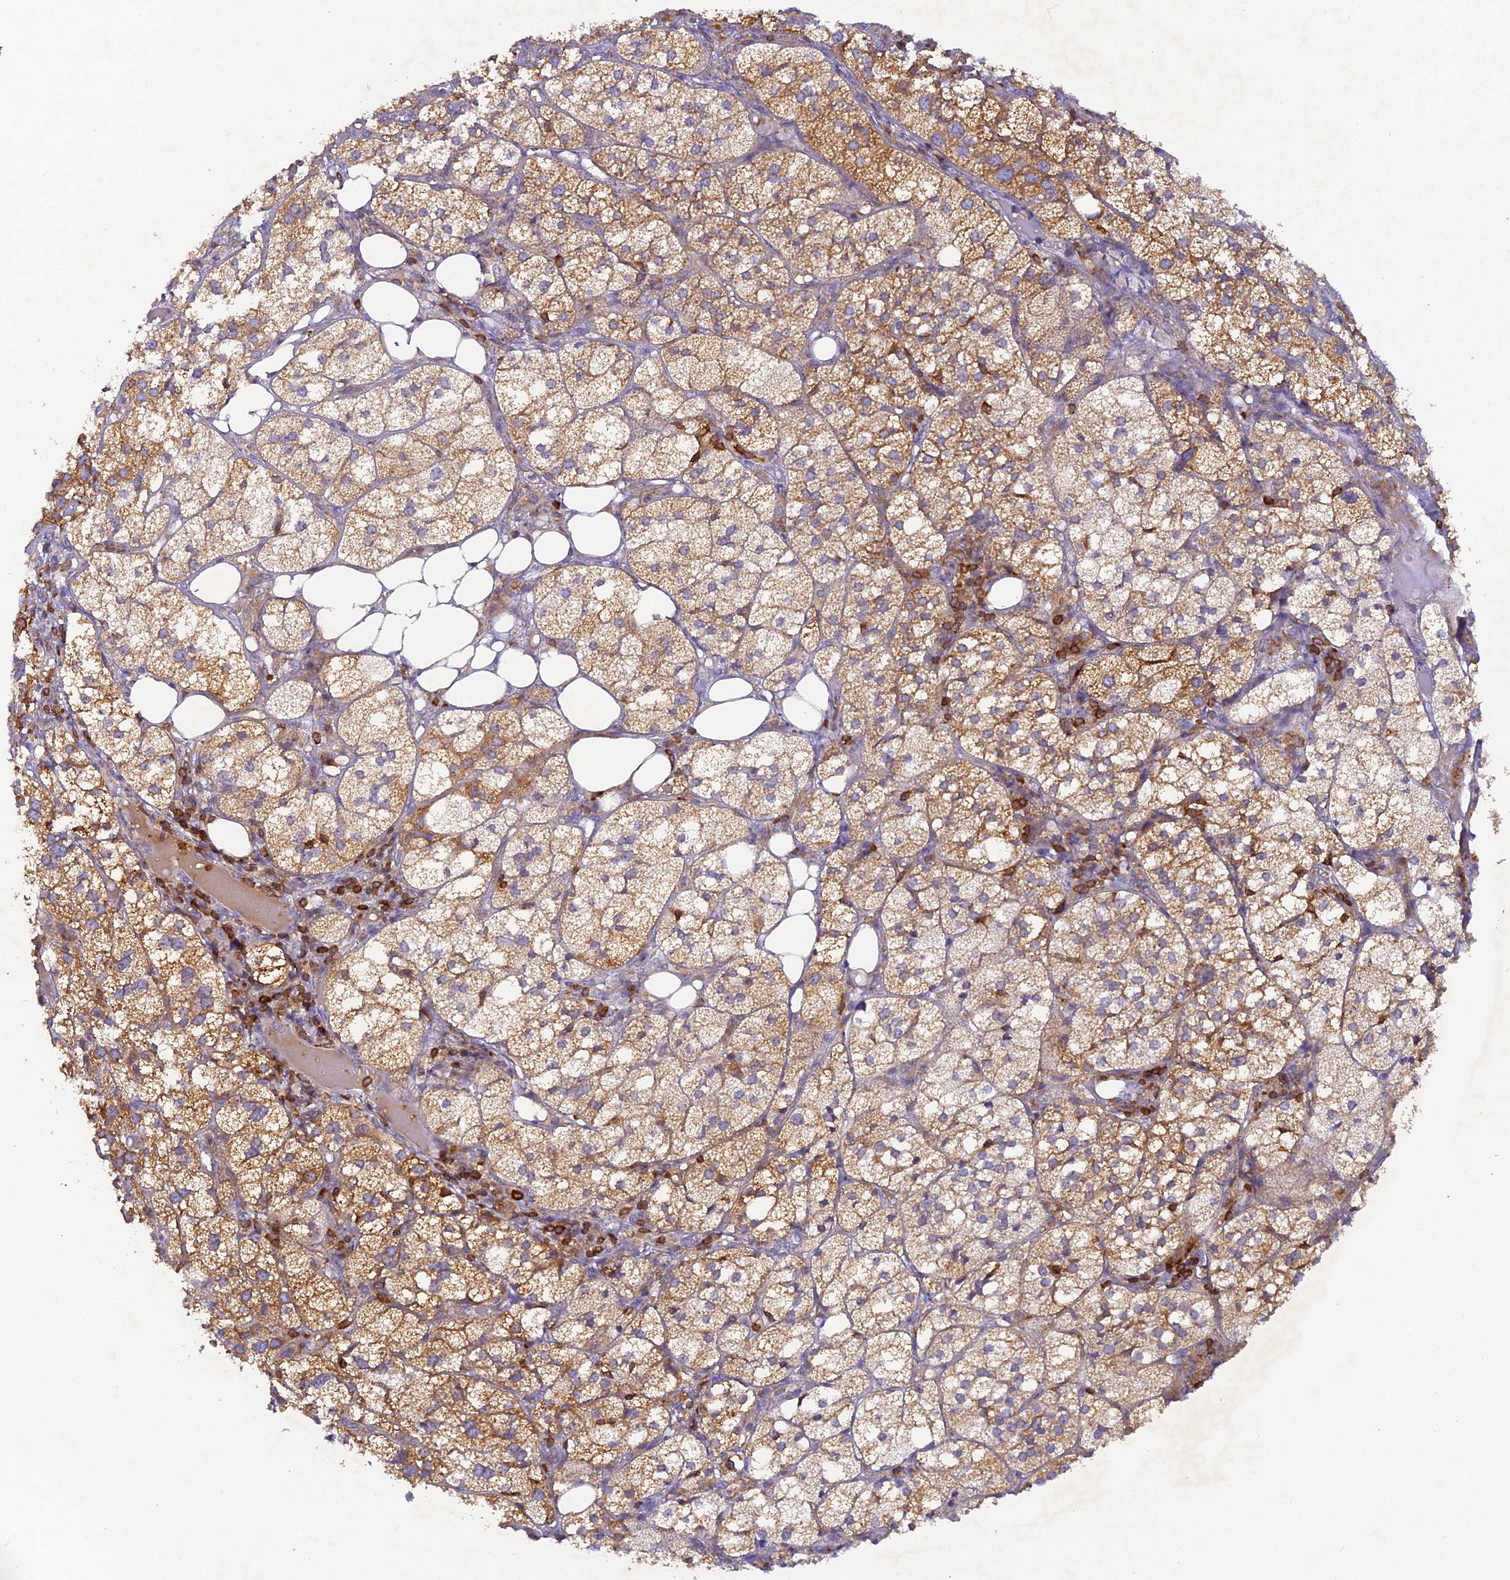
{"staining": {"intensity": "moderate", "quantity": ">75%", "location": "cytoplasmic/membranous"}, "tissue": "adrenal gland", "cell_type": "Glandular cells", "image_type": "normal", "snomed": [{"axis": "morphology", "description": "Normal tissue, NOS"}, {"axis": "topography", "description": "Adrenal gland"}], "caption": "High-magnification brightfield microscopy of normal adrenal gland stained with DAB (brown) and counterstained with hematoxylin (blue). glandular cells exhibit moderate cytoplasmic/membranous staining is identified in approximately>75% of cells. The staining is performed using DAB (3,3'-diaminobenzidine) brown chromogen to label protein expression. The nuclei are counter-stained blue using hematoxylin.", "gene": "FYB1", "patient": {"sex": "female", "age": 61}}